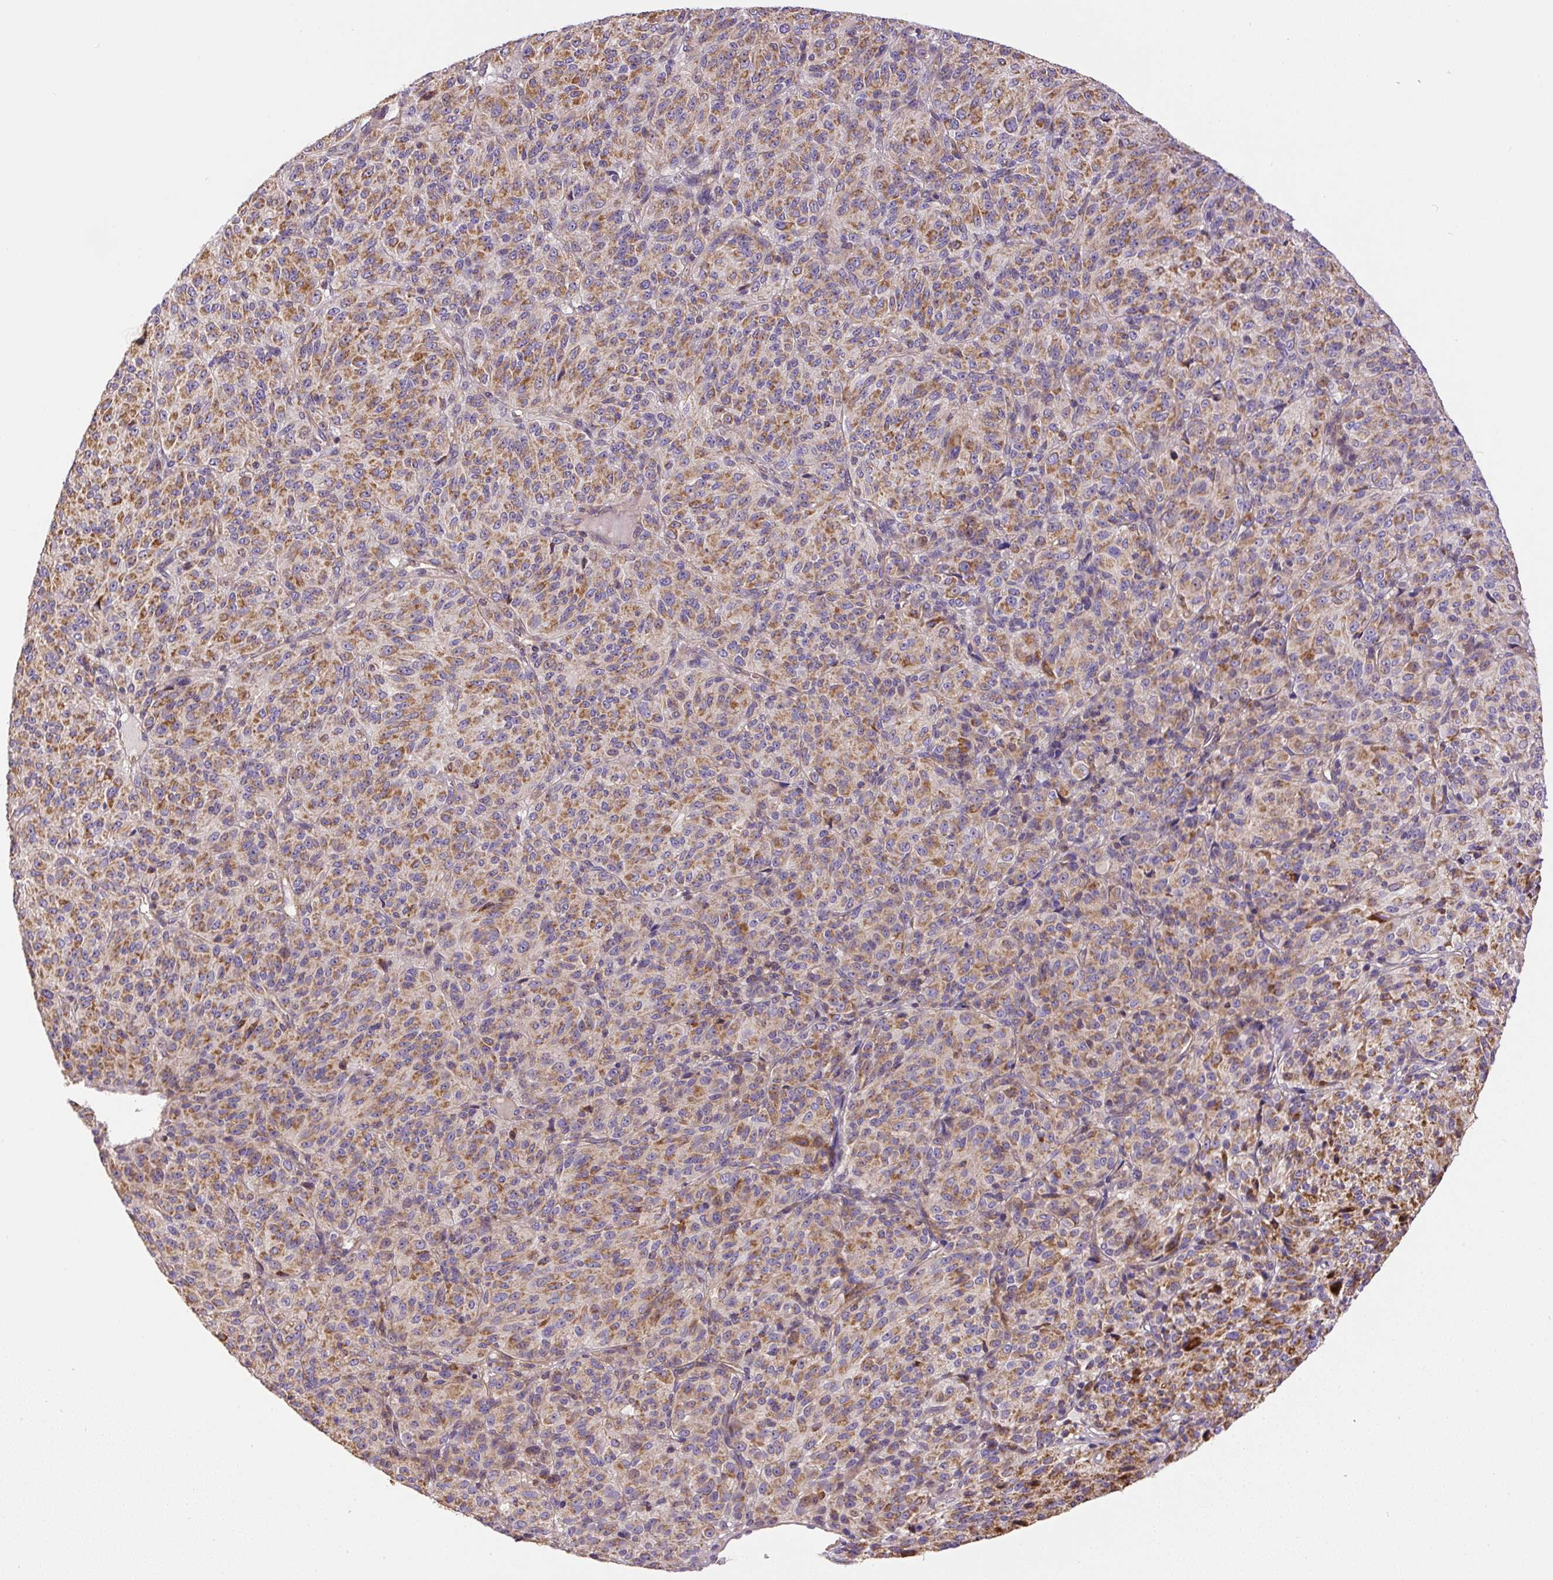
{"staining": {"intensity": "moderate", "quantity": ">75%", "location": "cytoplasmic/membranous"}, "tissue": "melanoma", "cell_type": "Tumor cells", "image_type": "cancer", "snomed": [{"axis": "morphology", "description": "Malignant melanoma, Metastatic site"}, {"axis": "topography", "description": "Brain"}], "caption": "A brown stain shows moderate cytoplasmic/membranous staining of a protein in melanoma tumor cells. (DAB = brown stain, brightfield microscopy at high magnification).", "gene": "NDUFAF2", "patient": {"sex": "female", "age": 56}}